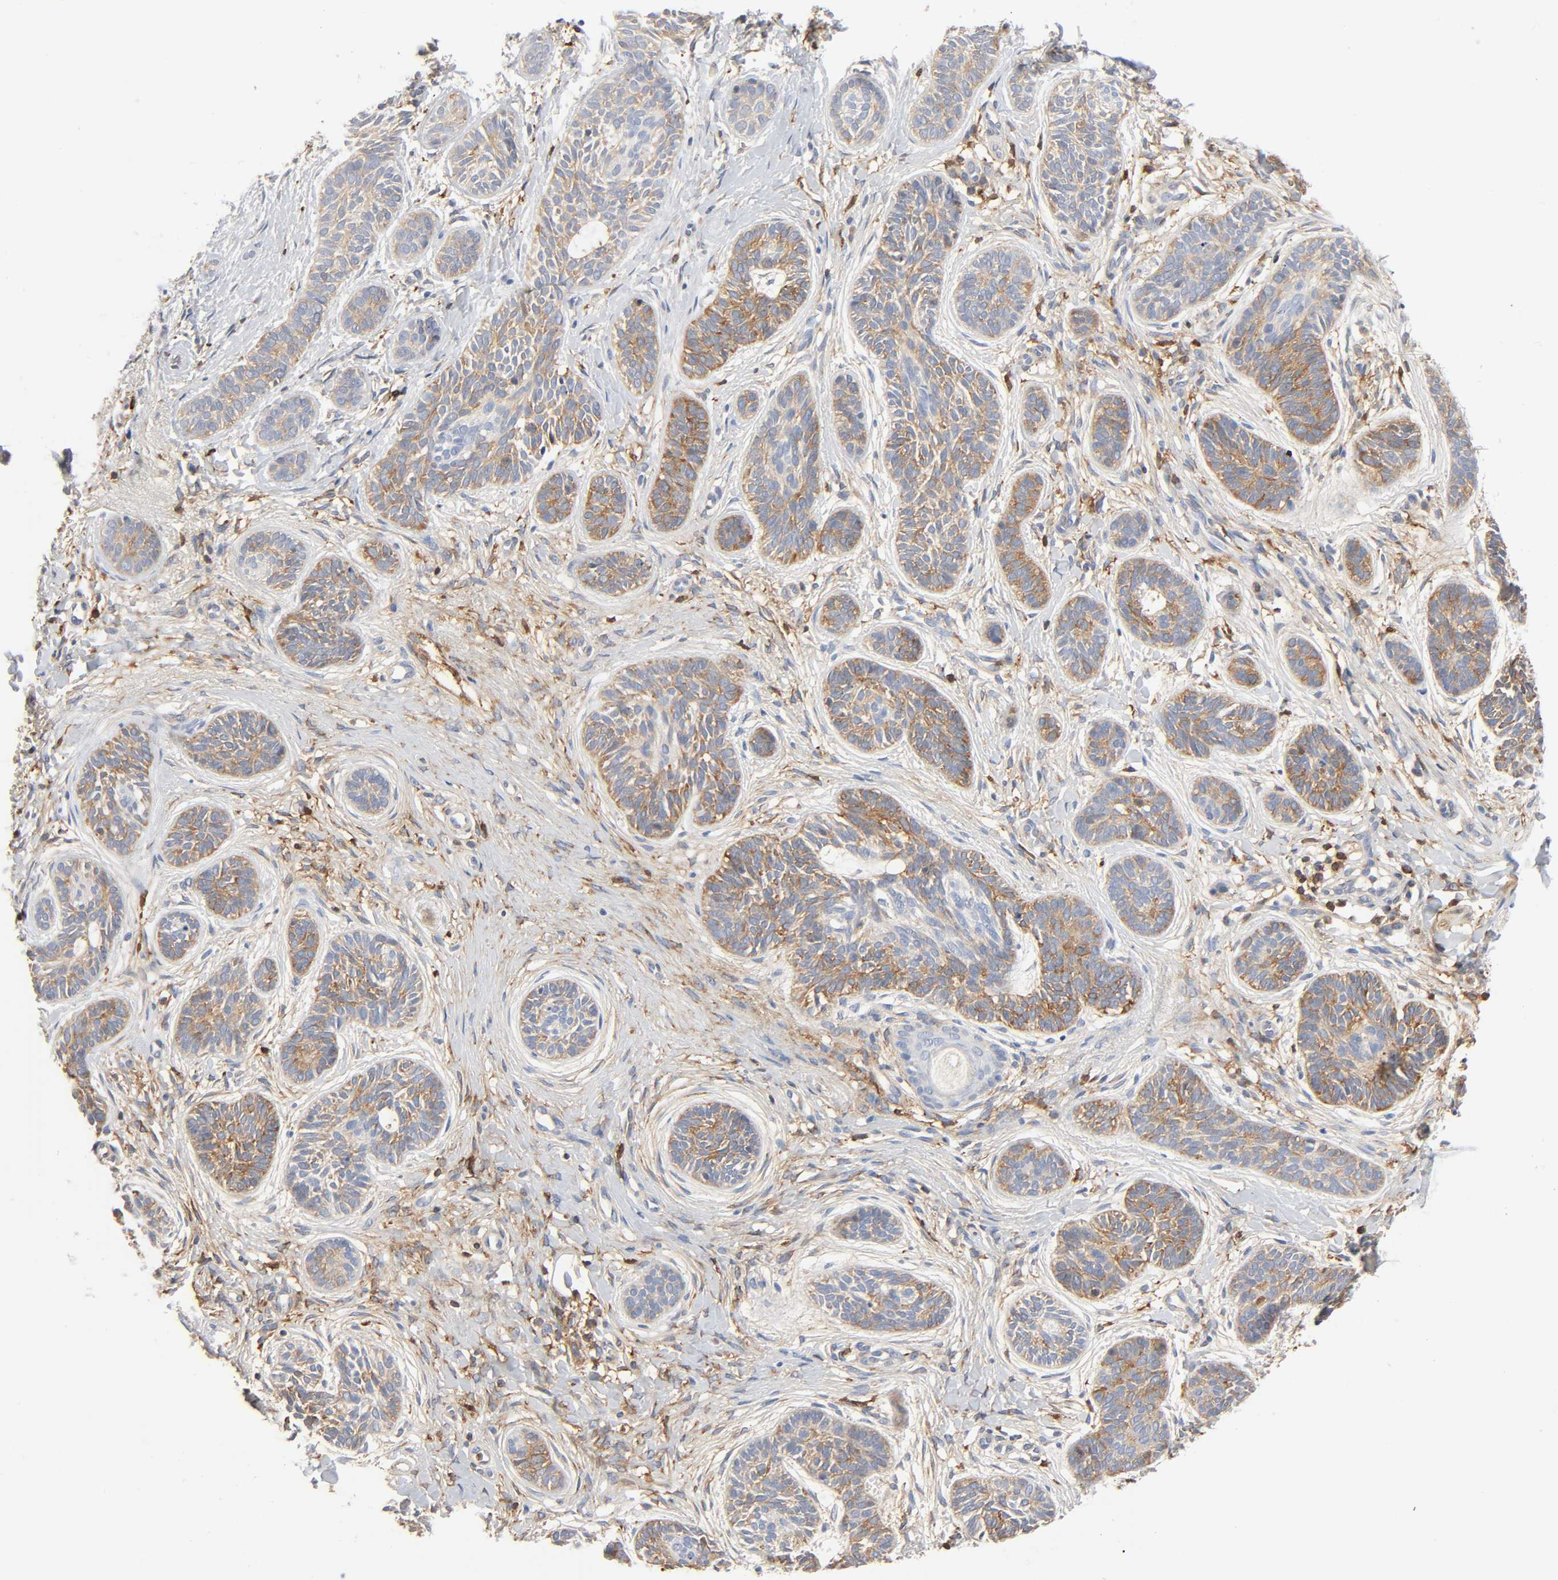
{"staining": {"intensity": "moderate", "quantity": ">75%", "location": "cytoplasmic/membranous"}, "tissue": "skin cancer", "cell_type": "Tumor cells", "image_type": "cancer", "snomed": [{"axis": "morphology", "description": "Normal tissue, NOS"}, {"axis": "morphology", "description": "Basal cell carcinoma"}, {"axis": "topography", "description": "Skin"}], "caption": "A brown stain shows moderate cytoplasmic/membranous staining of a protein in basal cell carcinoma (skin) tumor cells.", "gene": "BIN1", "patient": {"sex": "male", "age": 63}}